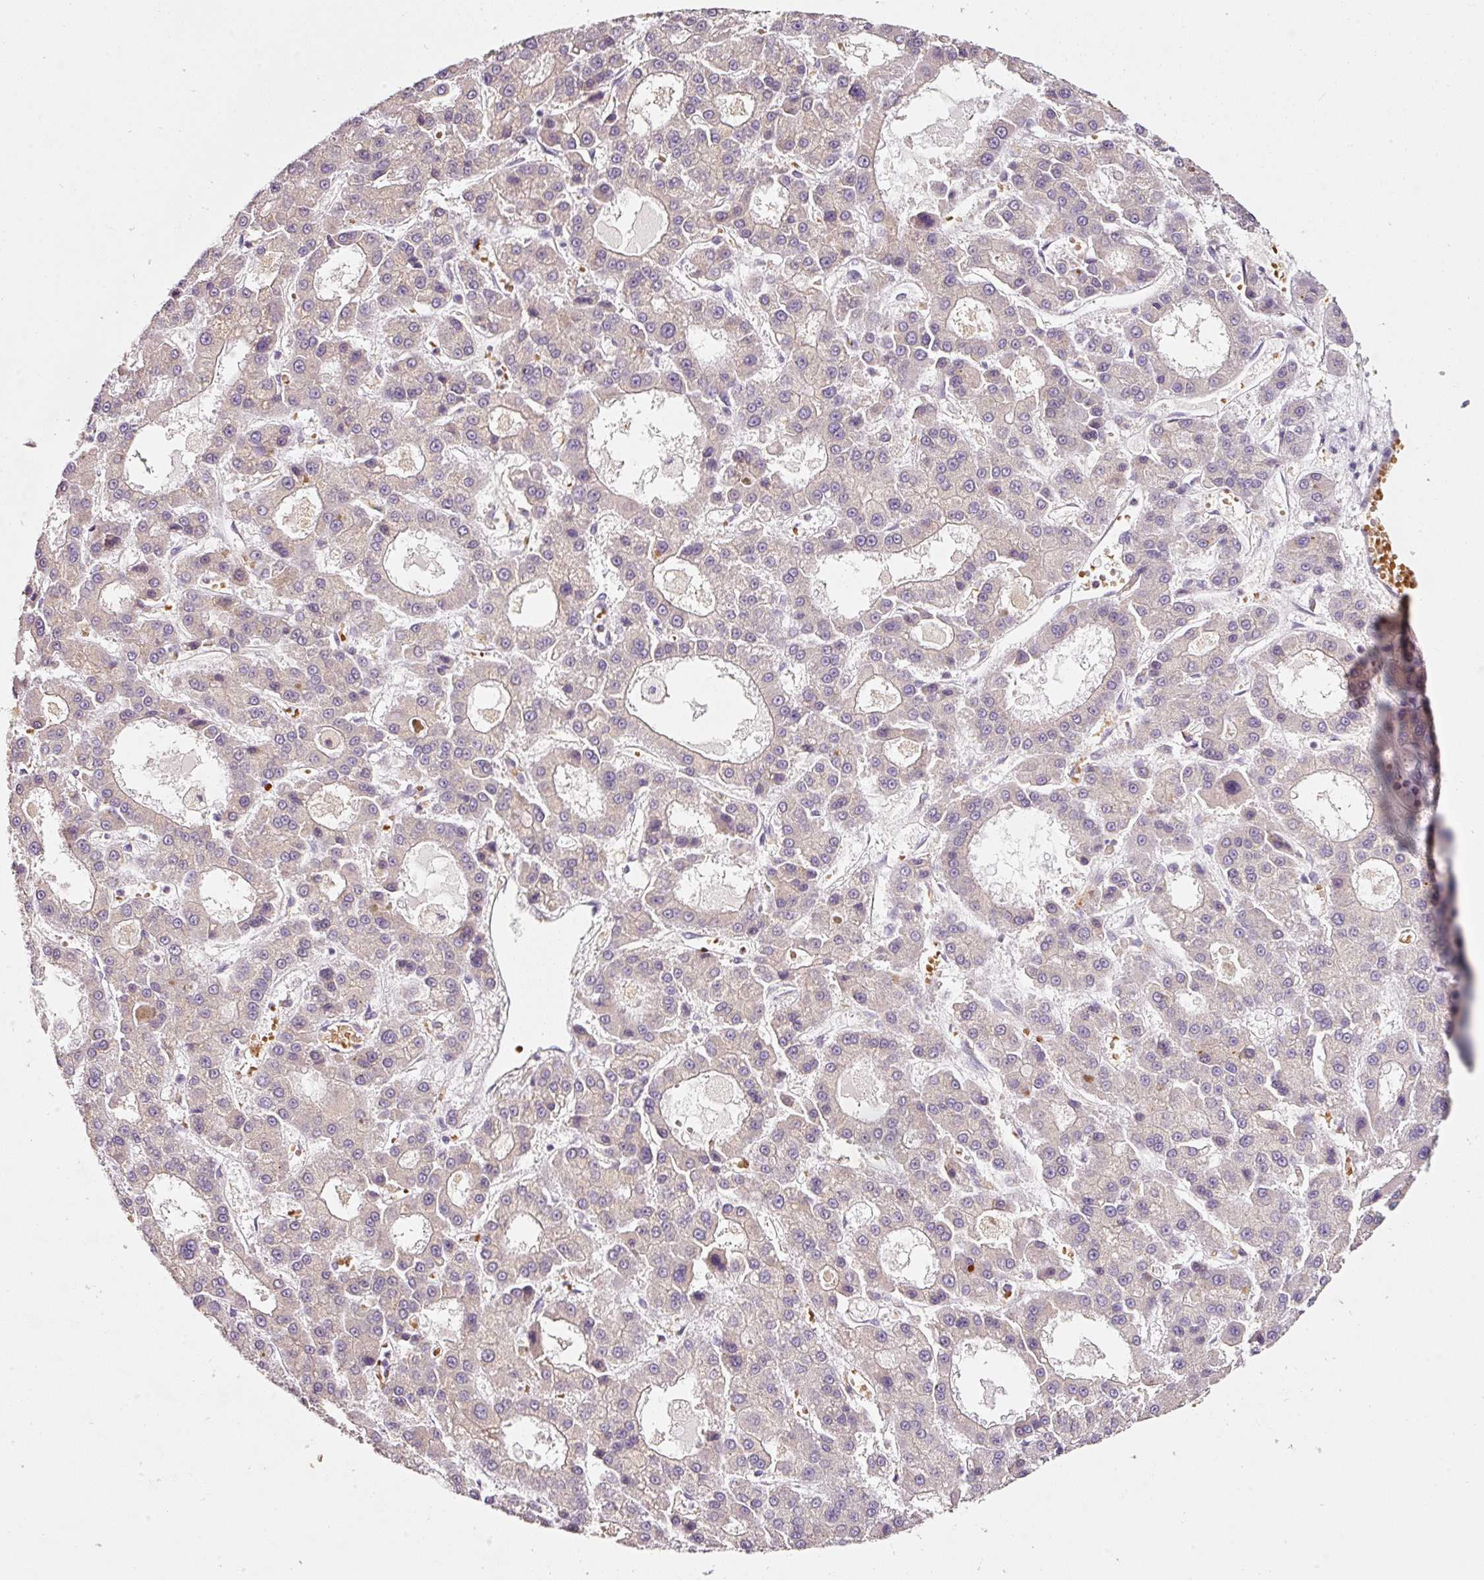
{"staining": {"intensity": "negative", "quantity": "none", "location": "none"}, "tissue": "liver cancer", "cell_type": "Tumor cells", "image_type": "cancer", "snomed": [{"axis": "morphology", "description": "Carcinoma, Hepatocellular, NOS"}, {"axis": "topography", "description": "Liver"}], "caption": "Immunohistochemistry (IHC) of human liver cancer shows no expression in tumor cells. (DAB immunohistochemistry (IHC), high magnification).", "gene": "ZNF460", "patient": {"sex": "male", "age": 70}}